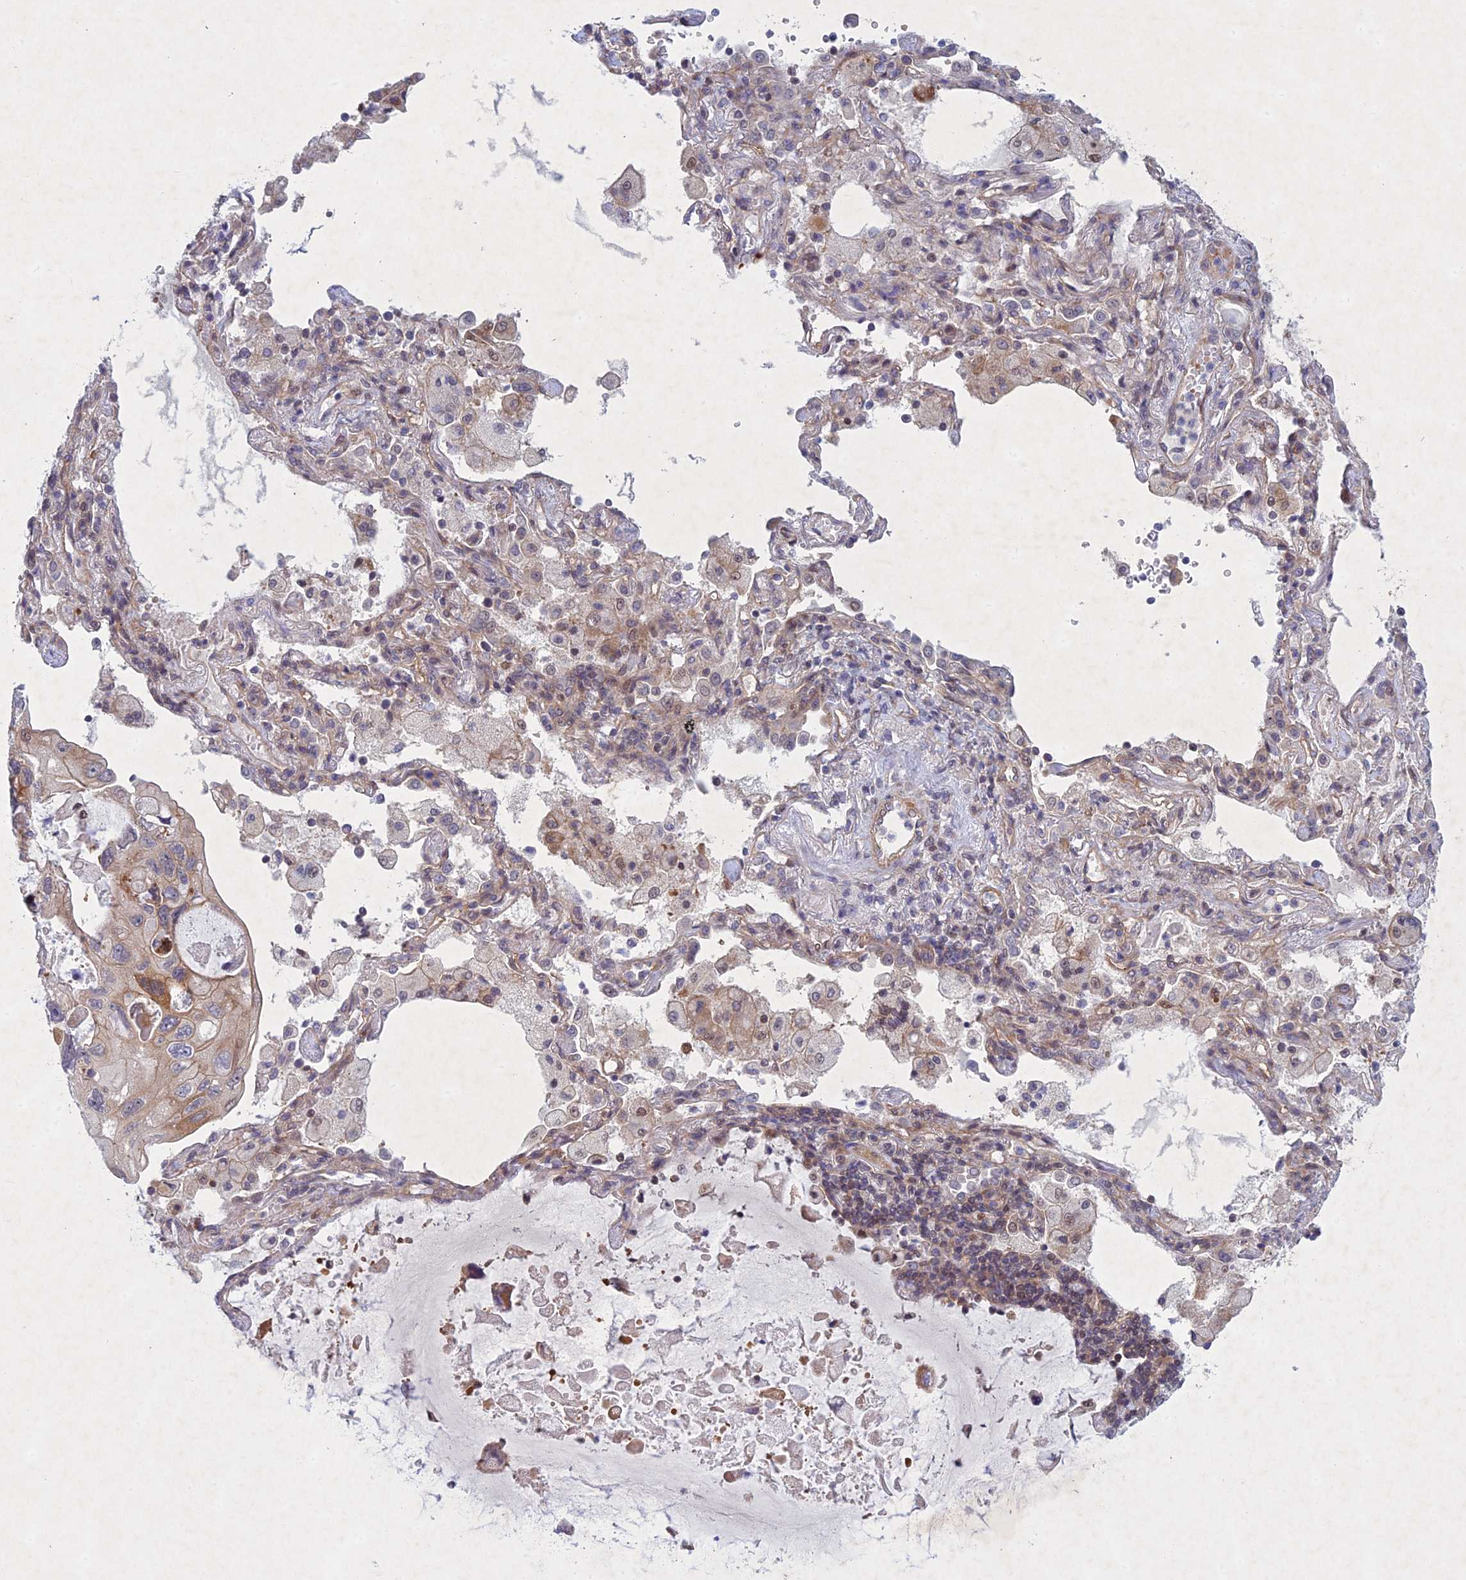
{"staining": {"intensity": "weak", "quantity": "25%-75%", "location": "cytoplasmic/membranous"}, "tissue": "lung cancer", "cell_type": "Tumor cells", "image_type": "cancer", "snomed": [{"axis": "morphology", "description": "Squamous cell carcinoma, NOS"}, {"axis": "topography", "description": "Lung"}], "caption": "Immunohistochemistry staining of lung cancer (squamous cell carcinoma), which reveals low levels of weak cytoplasmic/membranous positivity in approximately 25%-75% of tumor cells indicating weak cytoplasmic/membranous protein positivity. The staining was performed using DAB (3,3'-diaminobenzidine) (brown) for protein detection and nuclei were counterstained in hematoxylin (blue).", "gene": "PTHLH", "patient": {"sex": "female", "age": 73}}